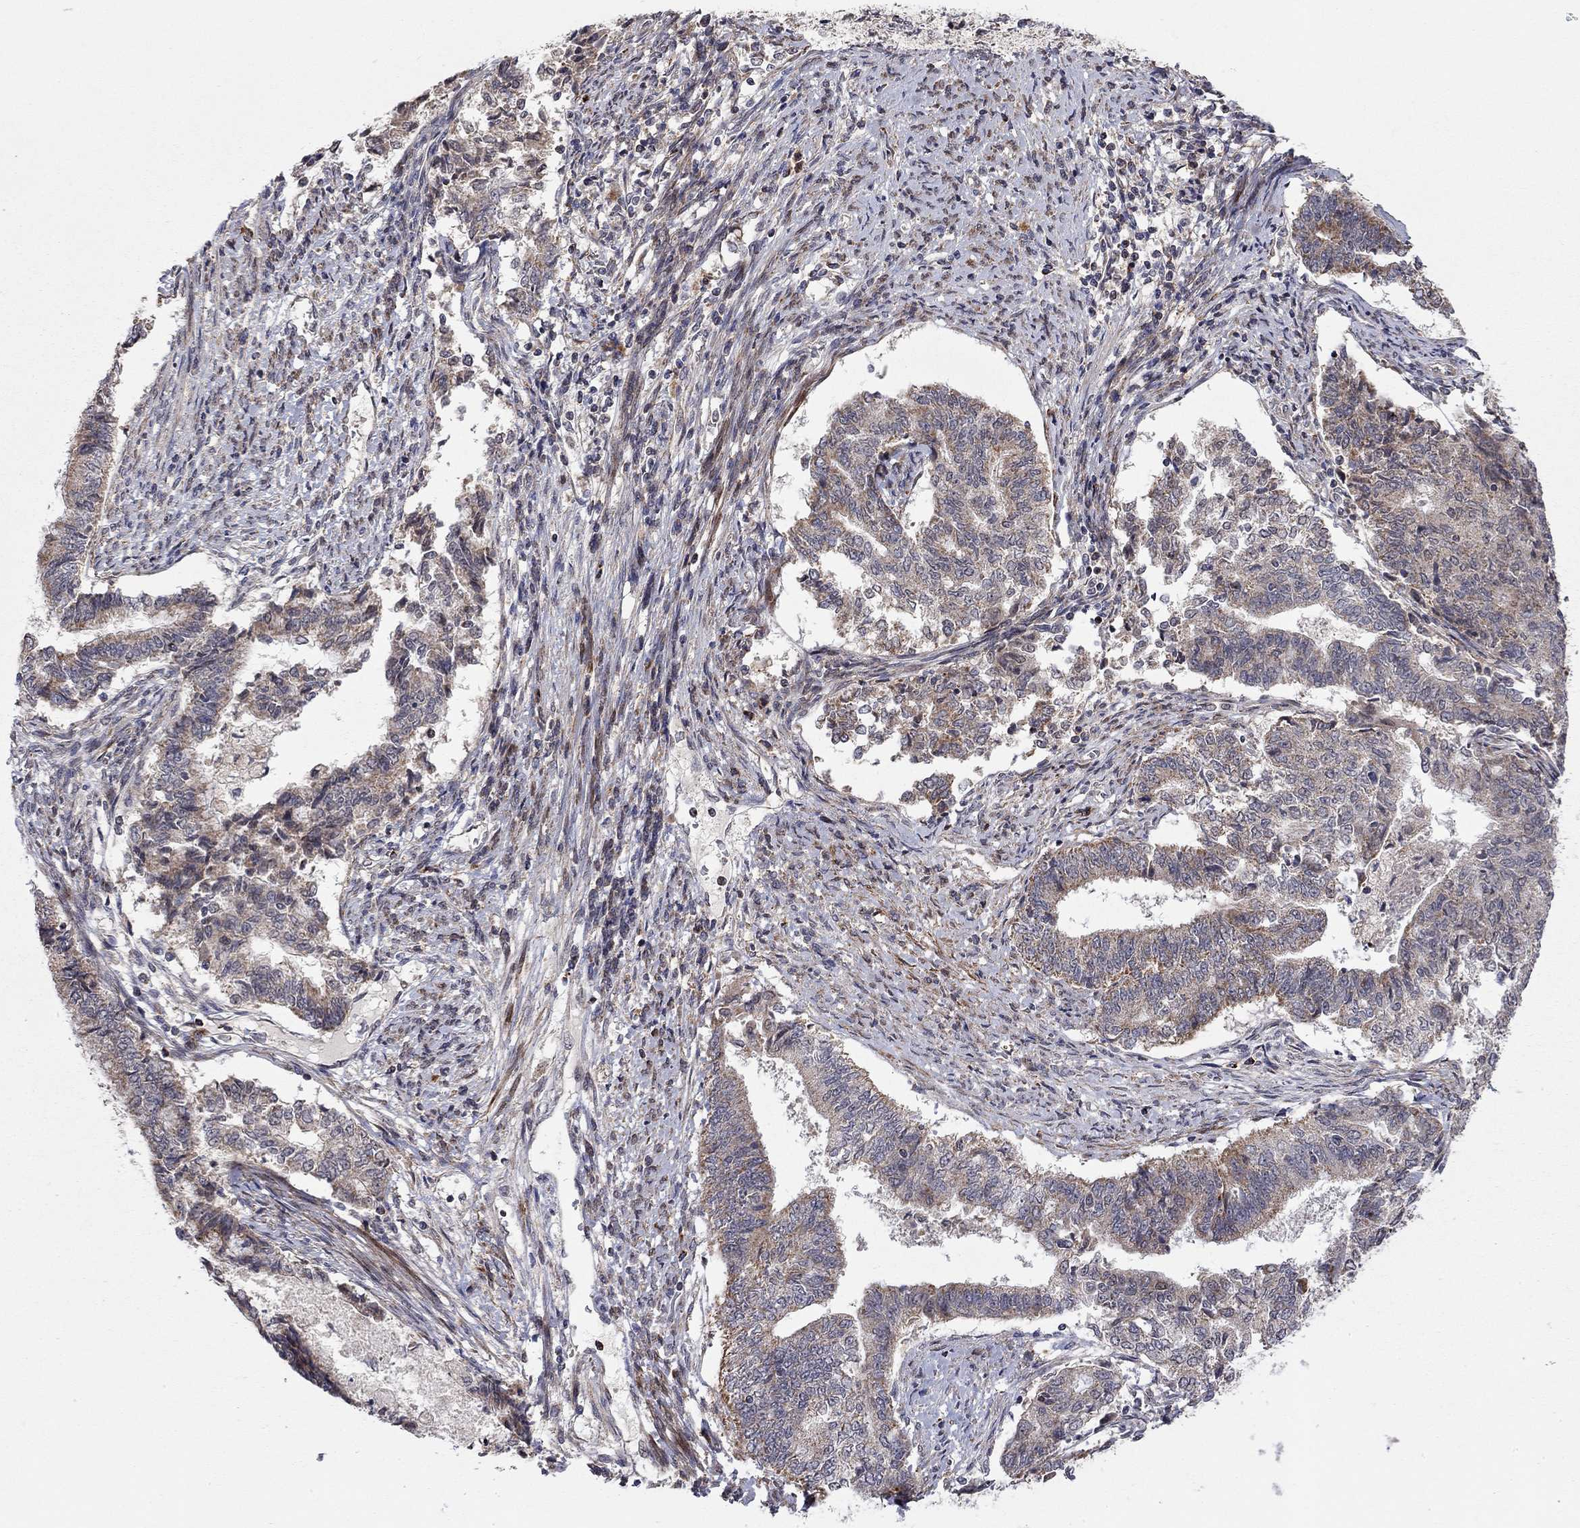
{"staining": {"intensity": "moderate", "quantity": "<25%", "location": "cytoplasmic/membranous"}, "tissue": "endometrial cancer", "cell_type": "Tumor cells", "image_type": "cancer", "snomed": [{"axis": "morphology", "description": "Adenocarcinoma, NOS"}, {"axis": "topography", "description": "Endometrium"}], "caption": "Protein staining displays moderate cytoplasmic/membranous positivity in approximately <25% of tumor cells in endometrial cancer (adenocarcinoma).", "gene": "IDS", "patient": {"sex": "female", "age": 65}}